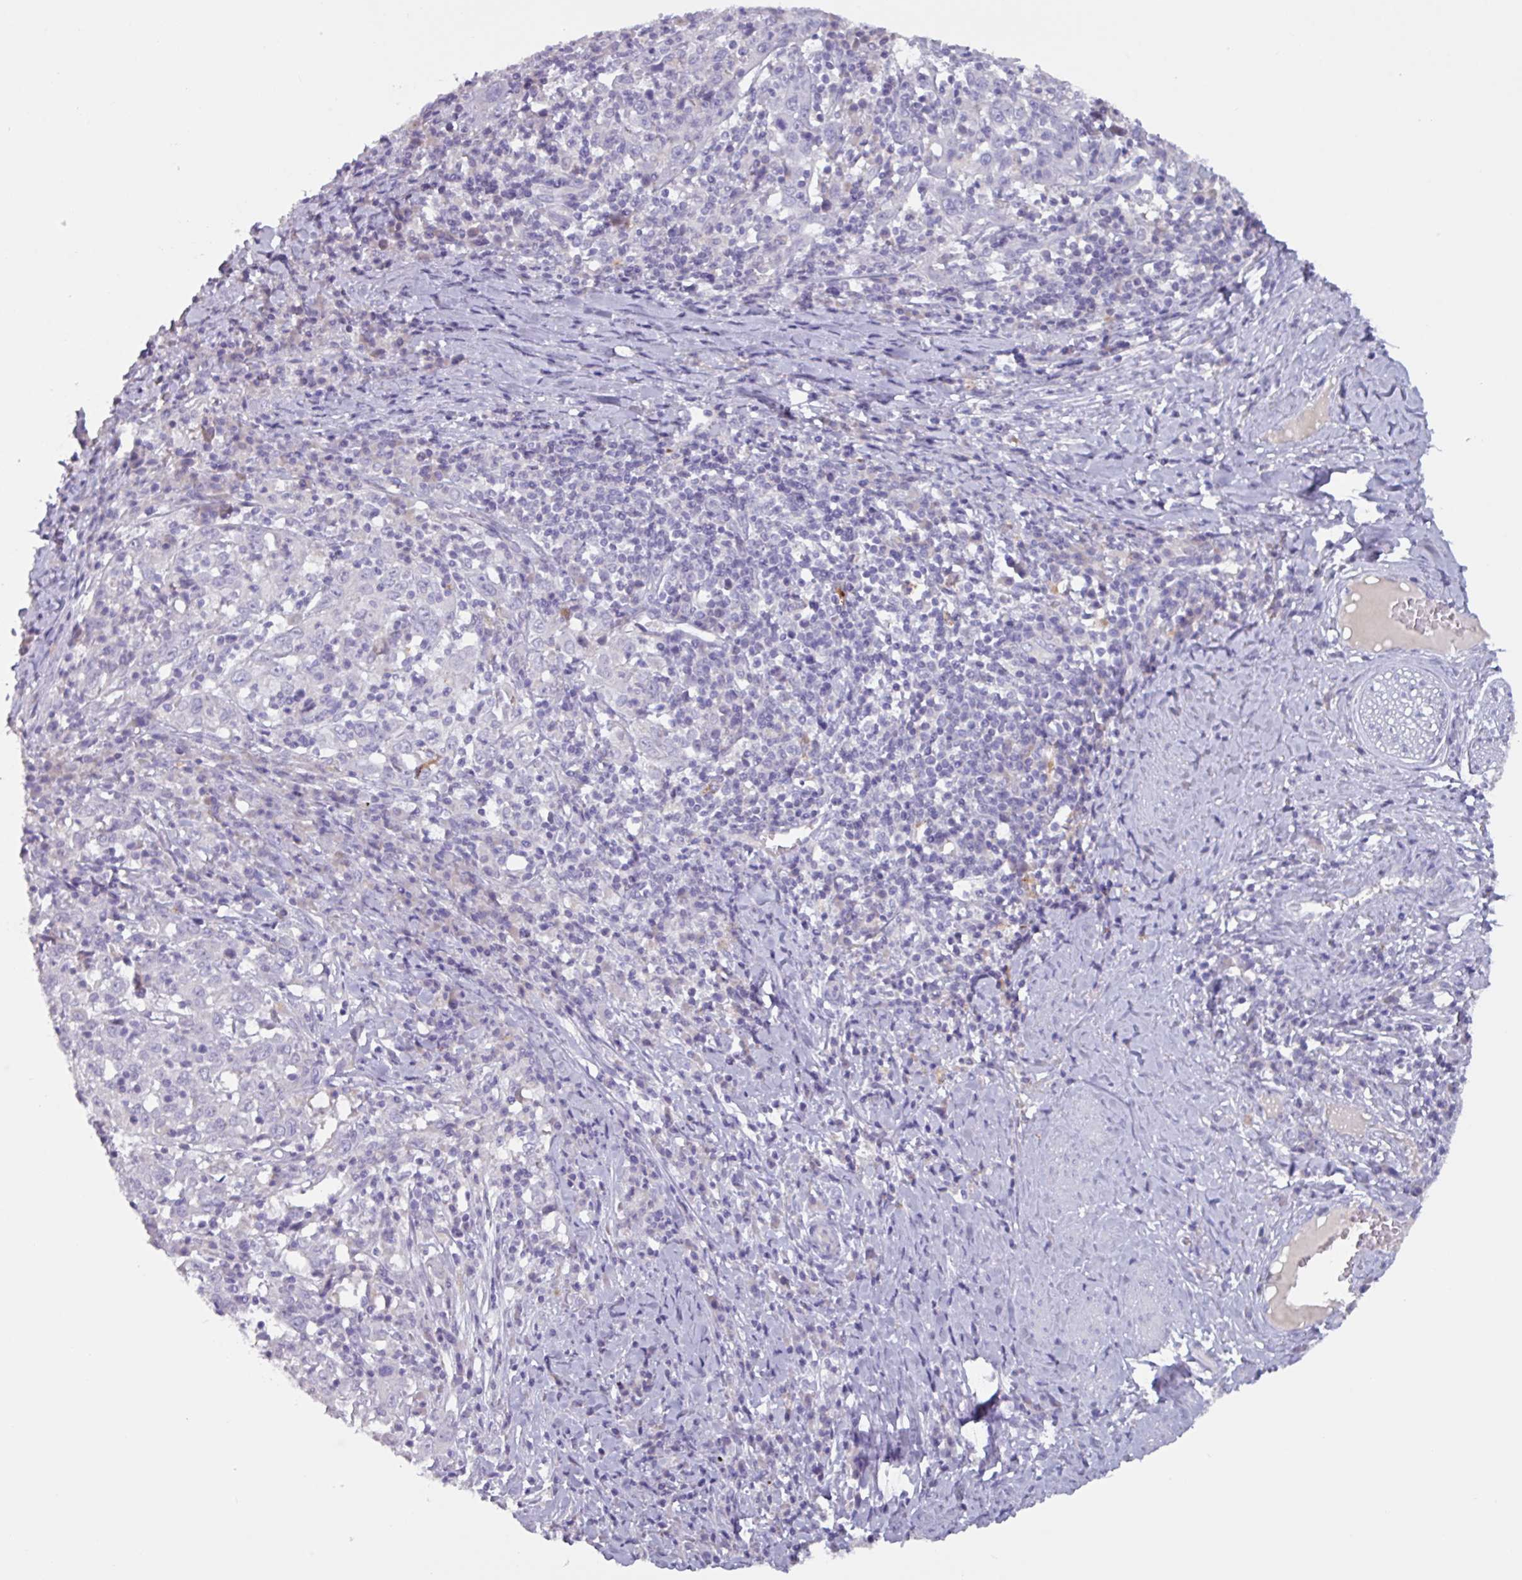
{"staining": {"intensity": "negative", "quantity": "none", "location": "none"}, "tissue": "cervical cancer", "cell_type": "Tumor cells", "image_type": "cancer", "snomed": [{"axis": "morphology", "description": "Squamous cell carcinoma, NOS"}, {"axis": "topography", "description": "Cervix"}], "caption": "High power microscopy image of an IHC histopathology image of squamous cell carcinoma (cervical), revealing no significant expression in tumor cells. (DAB immunohistochemistry (IHC) visualized using brightfield microscopy, high magnification).", "gene": "OR2T10", "patient": {"sex": "female", "age": 46}}